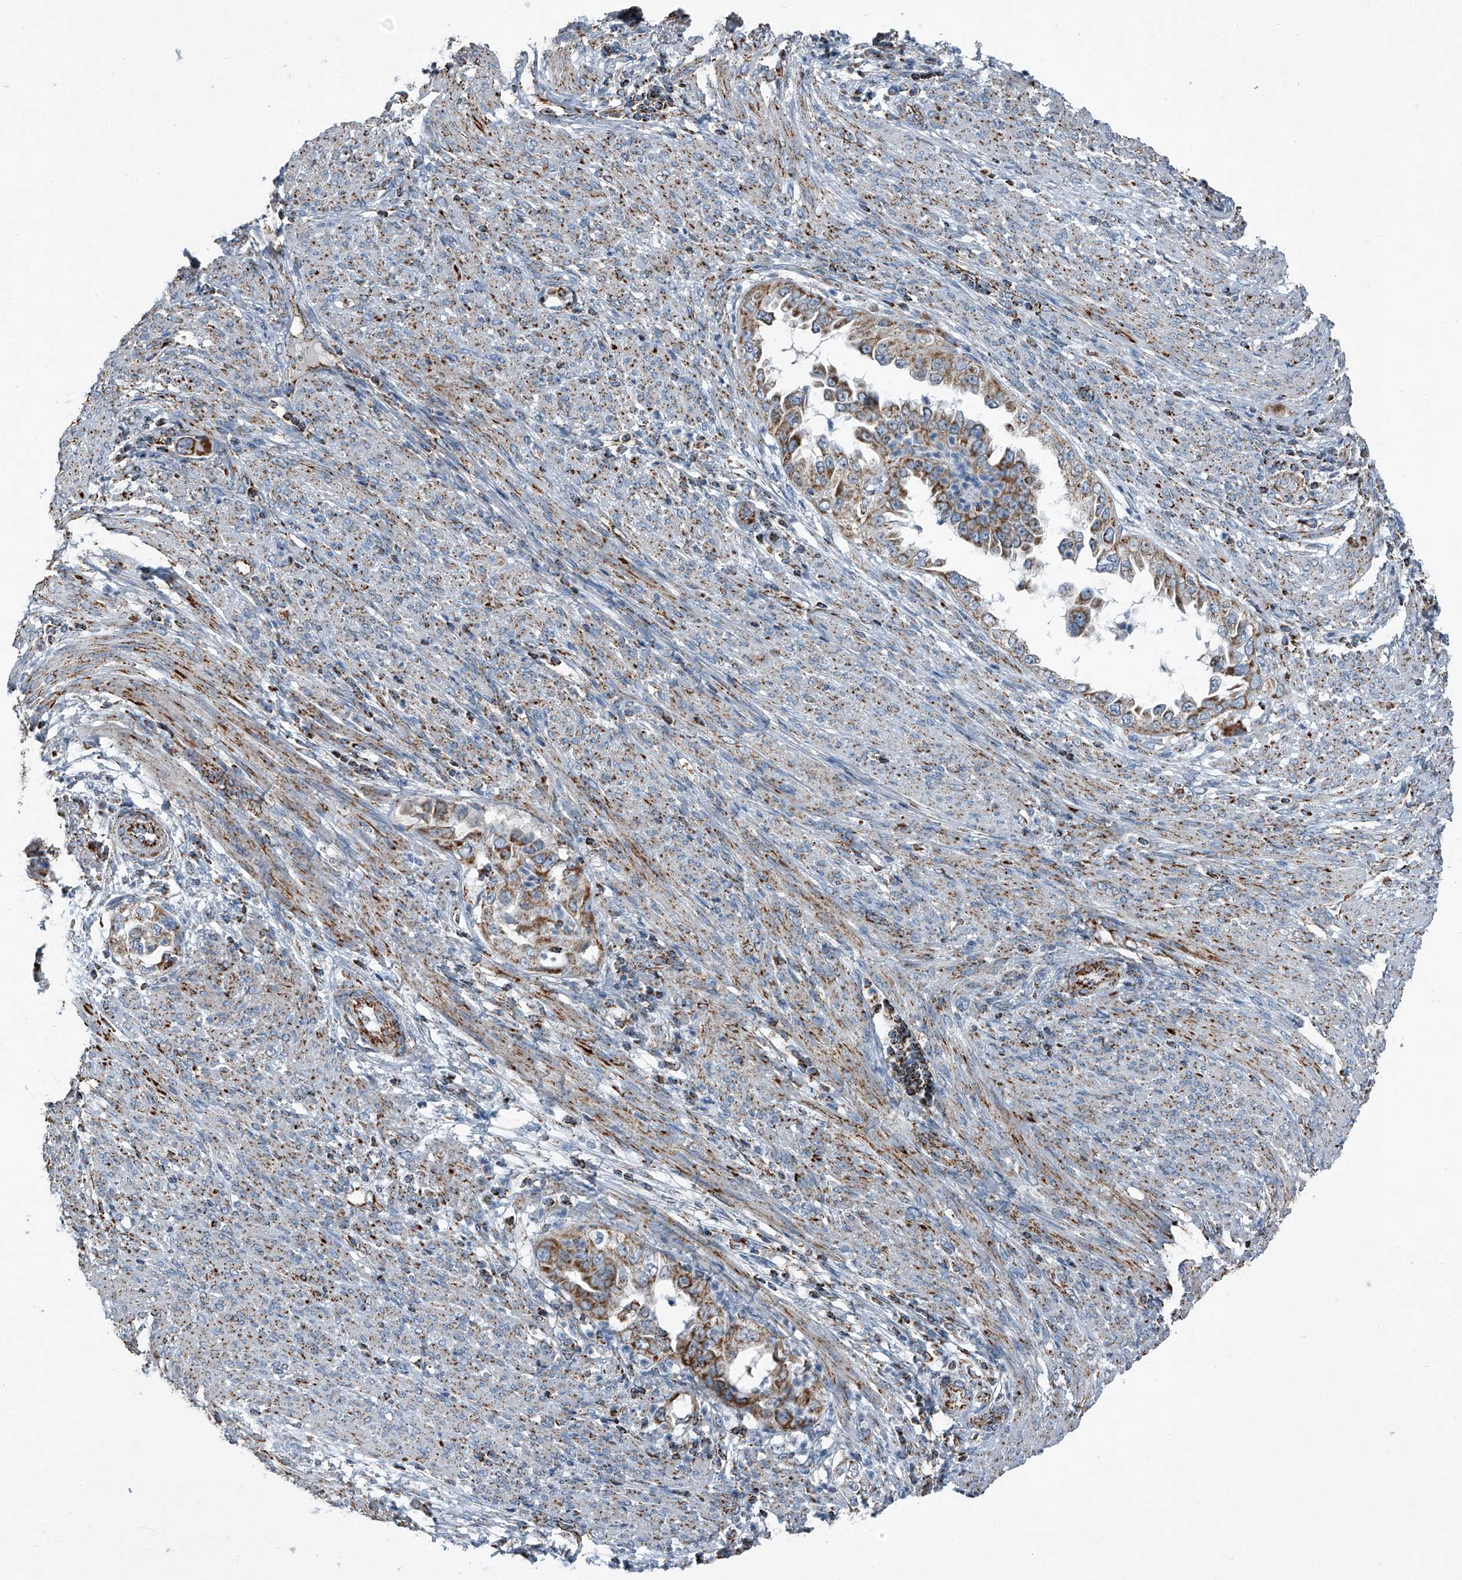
{"staining": {"intensity": "moderate", "quantity": ">75%", "location": "cytoplasmic/membranous"}, "tissue": "endometrial cancer", "cell_type": "Tumor cells", "image_type": "cancer", "snomed": [{"axis": "morphology", "description": "Adenocarcinoma, NOS"}, {"axis": "topography", "description": "Endometrium"}], "caption": "Moderate cytoplasmic/membranous protein expression is appreciated in approximately >75% of tumor cells in endometrial cancer. (DAB (3,3'-diaminobenzidine) = brown stain, brightfield microscopy at high magnification).", "gene": "CHRNA7", "patient": {"sex": "female", "age": 85}}